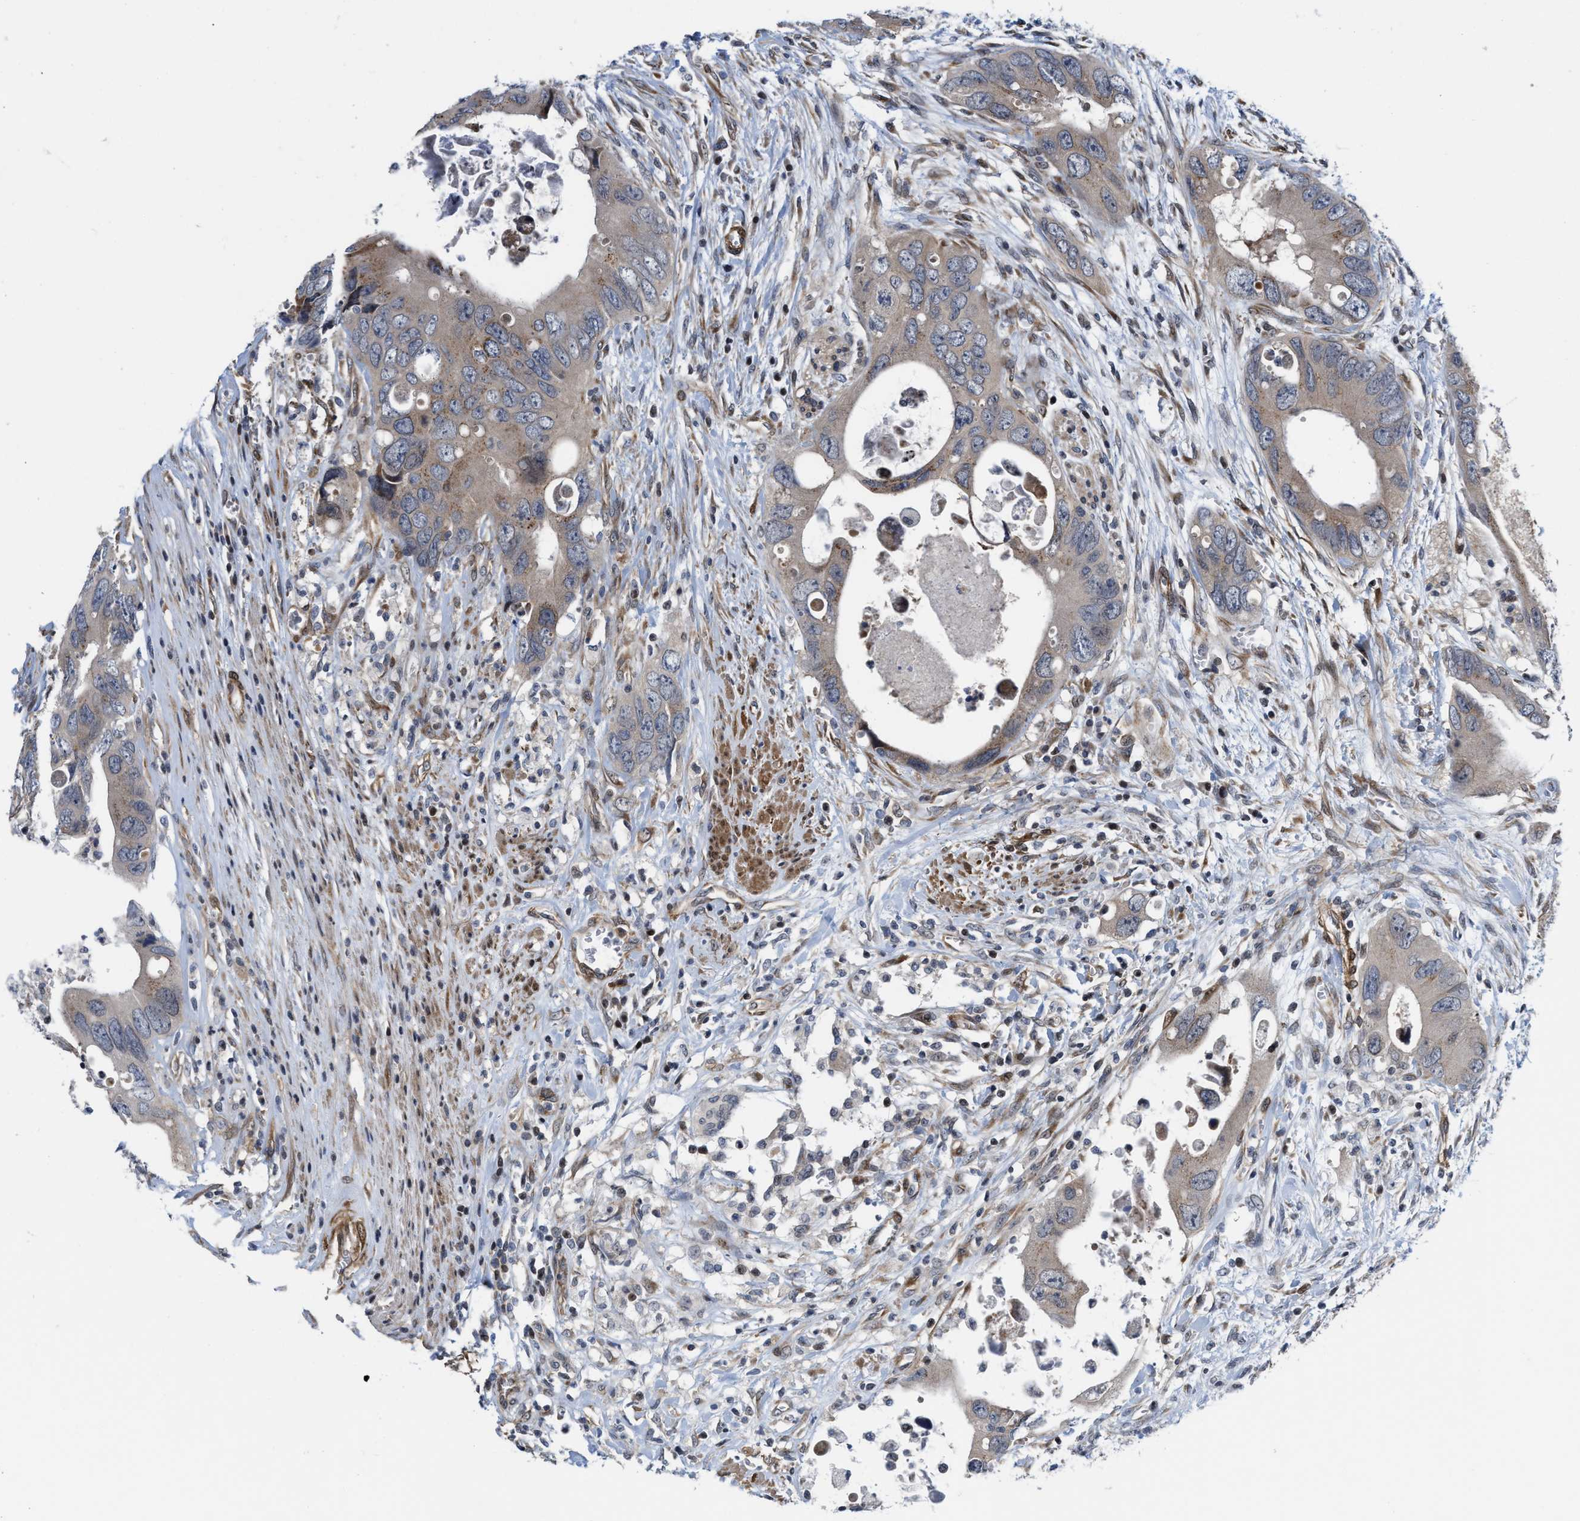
{"staining": {"intensity": "weak", "quantity": "<25%", "location": "cytoplasmic/membranous"}, "tissue": "colorectal cancer", "cell_type": "Tumor cells", "image_type": "cancer", "snomed": [{"axis": "morphology", "description": "Adenocarcinoma, NOS"}, {"axis": "topography", "description": "Rectum"}], "caption": "Tumor cells are negative for brown protein staining in colorectal adenocarcinoma. Nuclei are stained in blue.", "gene": "TGFB1I1", "patient": {"sex": "male", "age": 70}}